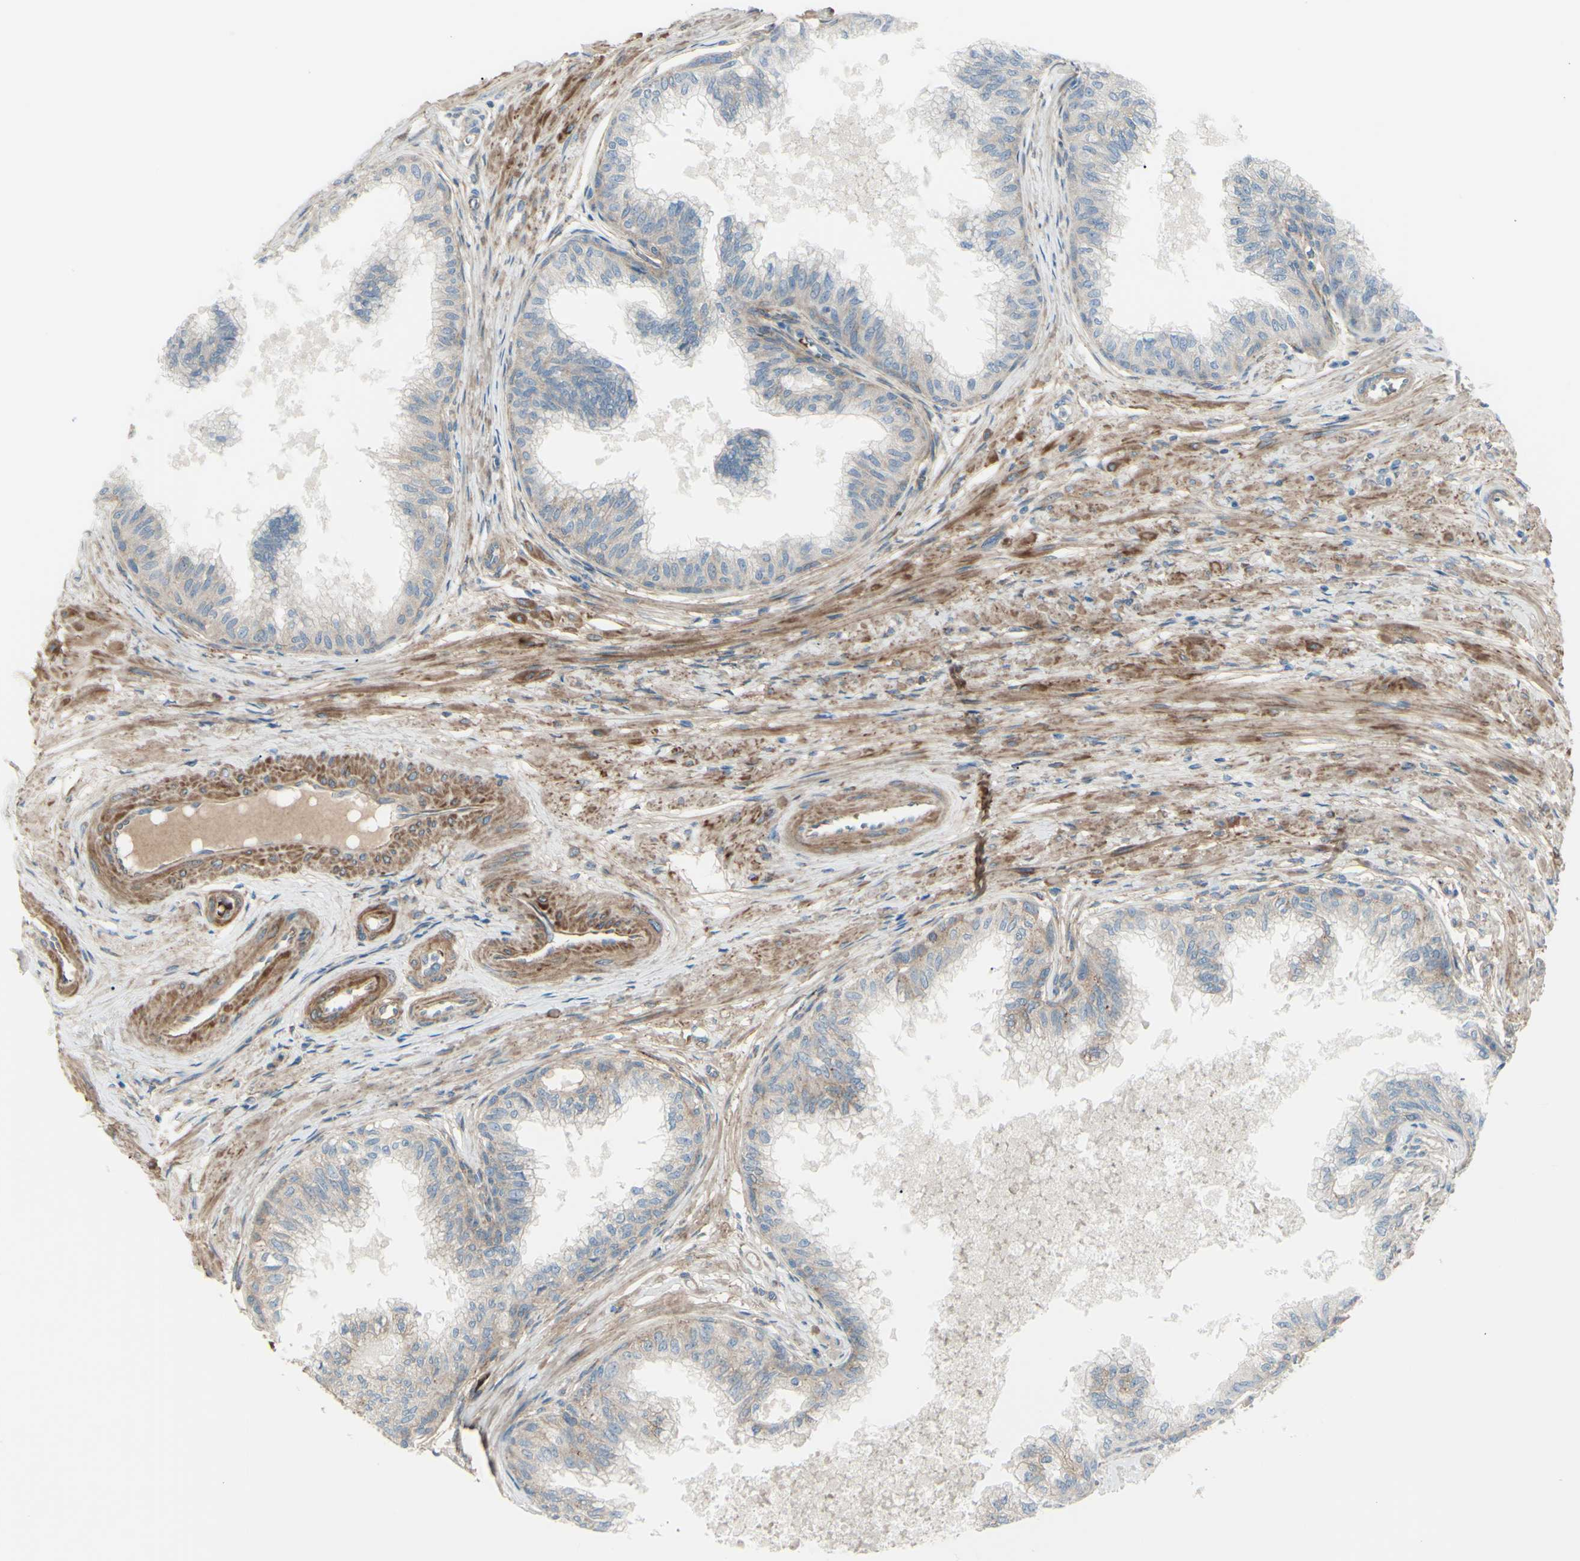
{"staining": {"intensity": "weak", "quantity": ">75%", "location": "cytoplasmic/membranous"}, "tissue": "prostate", "cell_type": "Glandular cells", "image_type": "normal", "snomed": [{"axis": "morphology", "description": "Normal tissue, NOS"}, {"axis": "topography", "description": "Prostate"}, {"axis": "topography", "description": "Seminal veicle"}], "caption": "Protein staining demonstrates weak cytoplasmic/membranous staining in about >75% of glandular cells in normal prostate.", "gene": "PCDHGA10", "patient": {"sex": "male", "age": 60}}